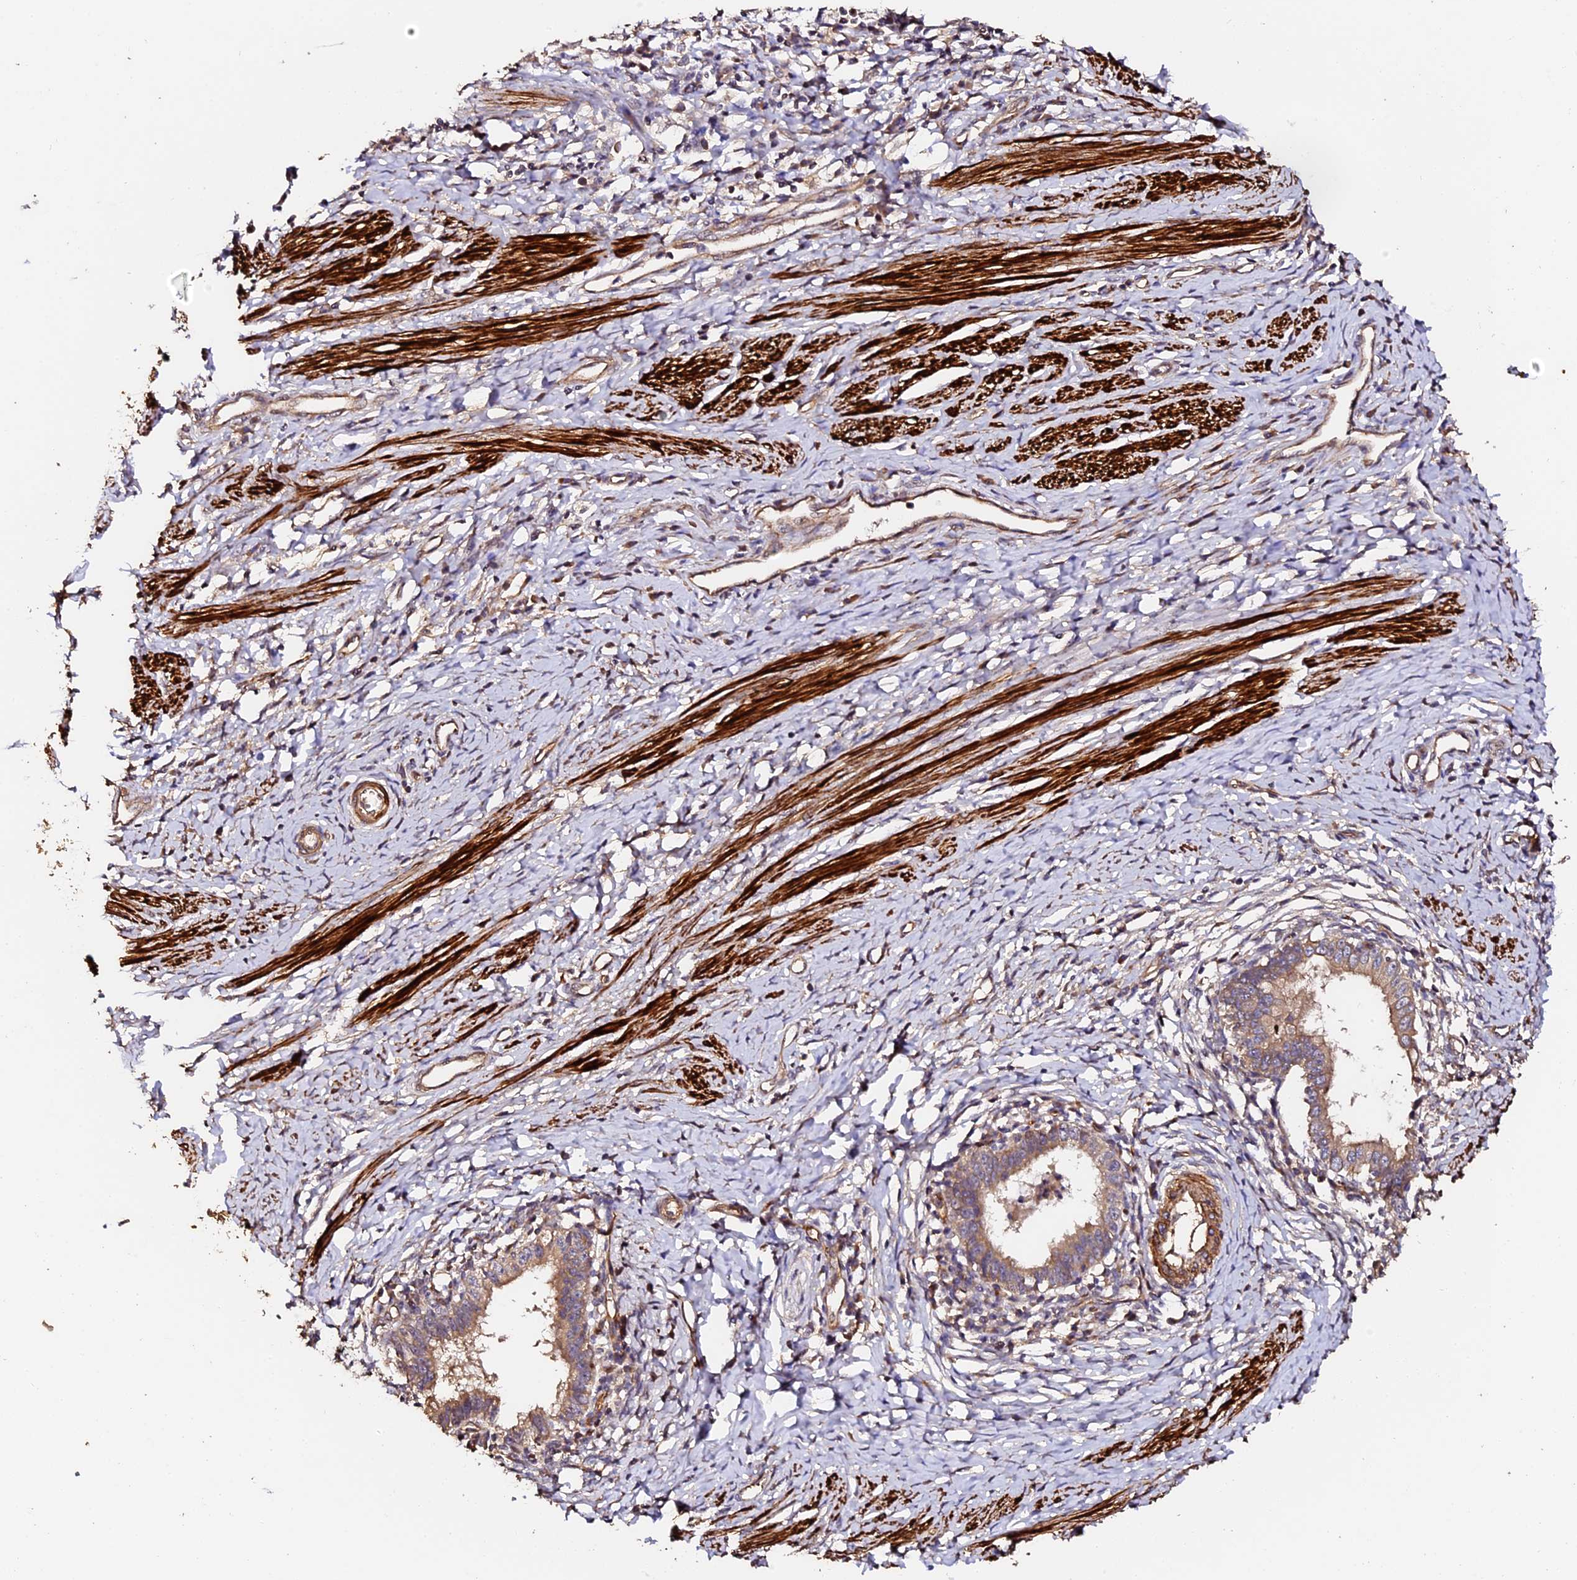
{"staining": {"intensity": "moderate", "quantity": ">75%", "location": "cytoplasmic/membranous"}, "tissue": "cervical cancer", "cell_type": "Tumor cells", "image_type": "cancer", "snomed": [{"axis": "morphology", "description": "Adenocarcinoma, NOS"}, {"axis": "topography", "description": "Cervix"}], "caption": "Cervical cancer stained with a brown dye shows moderate cytoplasmic/membranous positive expression in about >75% of tumor cells.", "gene": "TDO2", "patient": {"sex": "female", "age": 36}}